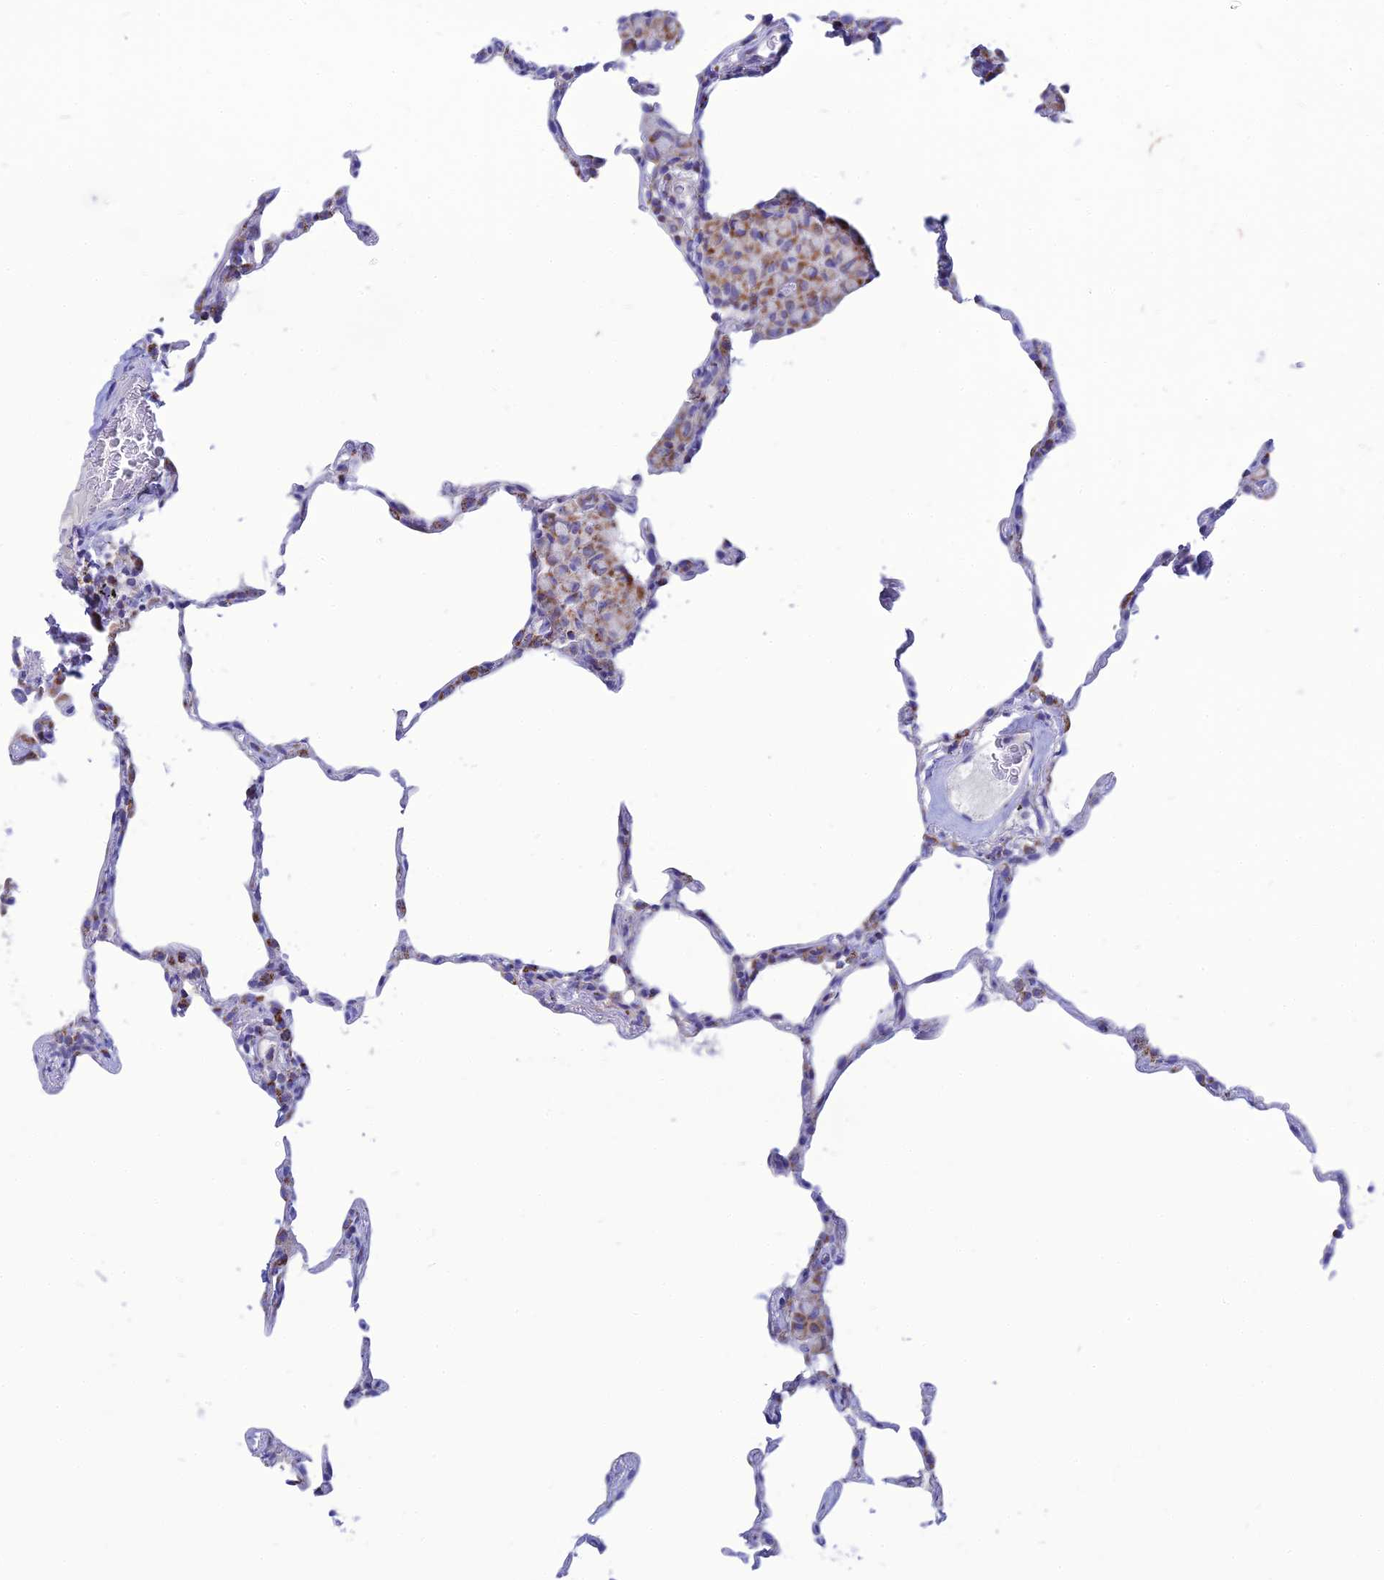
{"staining": {"intensity": "moderate", "quantity": "<25%", "location": "cytoplasmic/membranous"}, "tissue": "lung", "cell_type": "Alveolar cells", "image_type": "normal", "snomed": [{"axis": "morphology", "description": "Normal tissue, NOS"}, {"axis": "topography", "description": "Lung"}], "caption": "High-magnification brightfield microscopy of unremarkable lung stained with DAB (brown) and counterstained with hematoxylin (blue). alveolar cells exhibit moderate cytoplasmic/membranous expression is present in approximately<25% of cells.", "gene": "PACC1", "patient": {"sex": "female", "age": 57}}